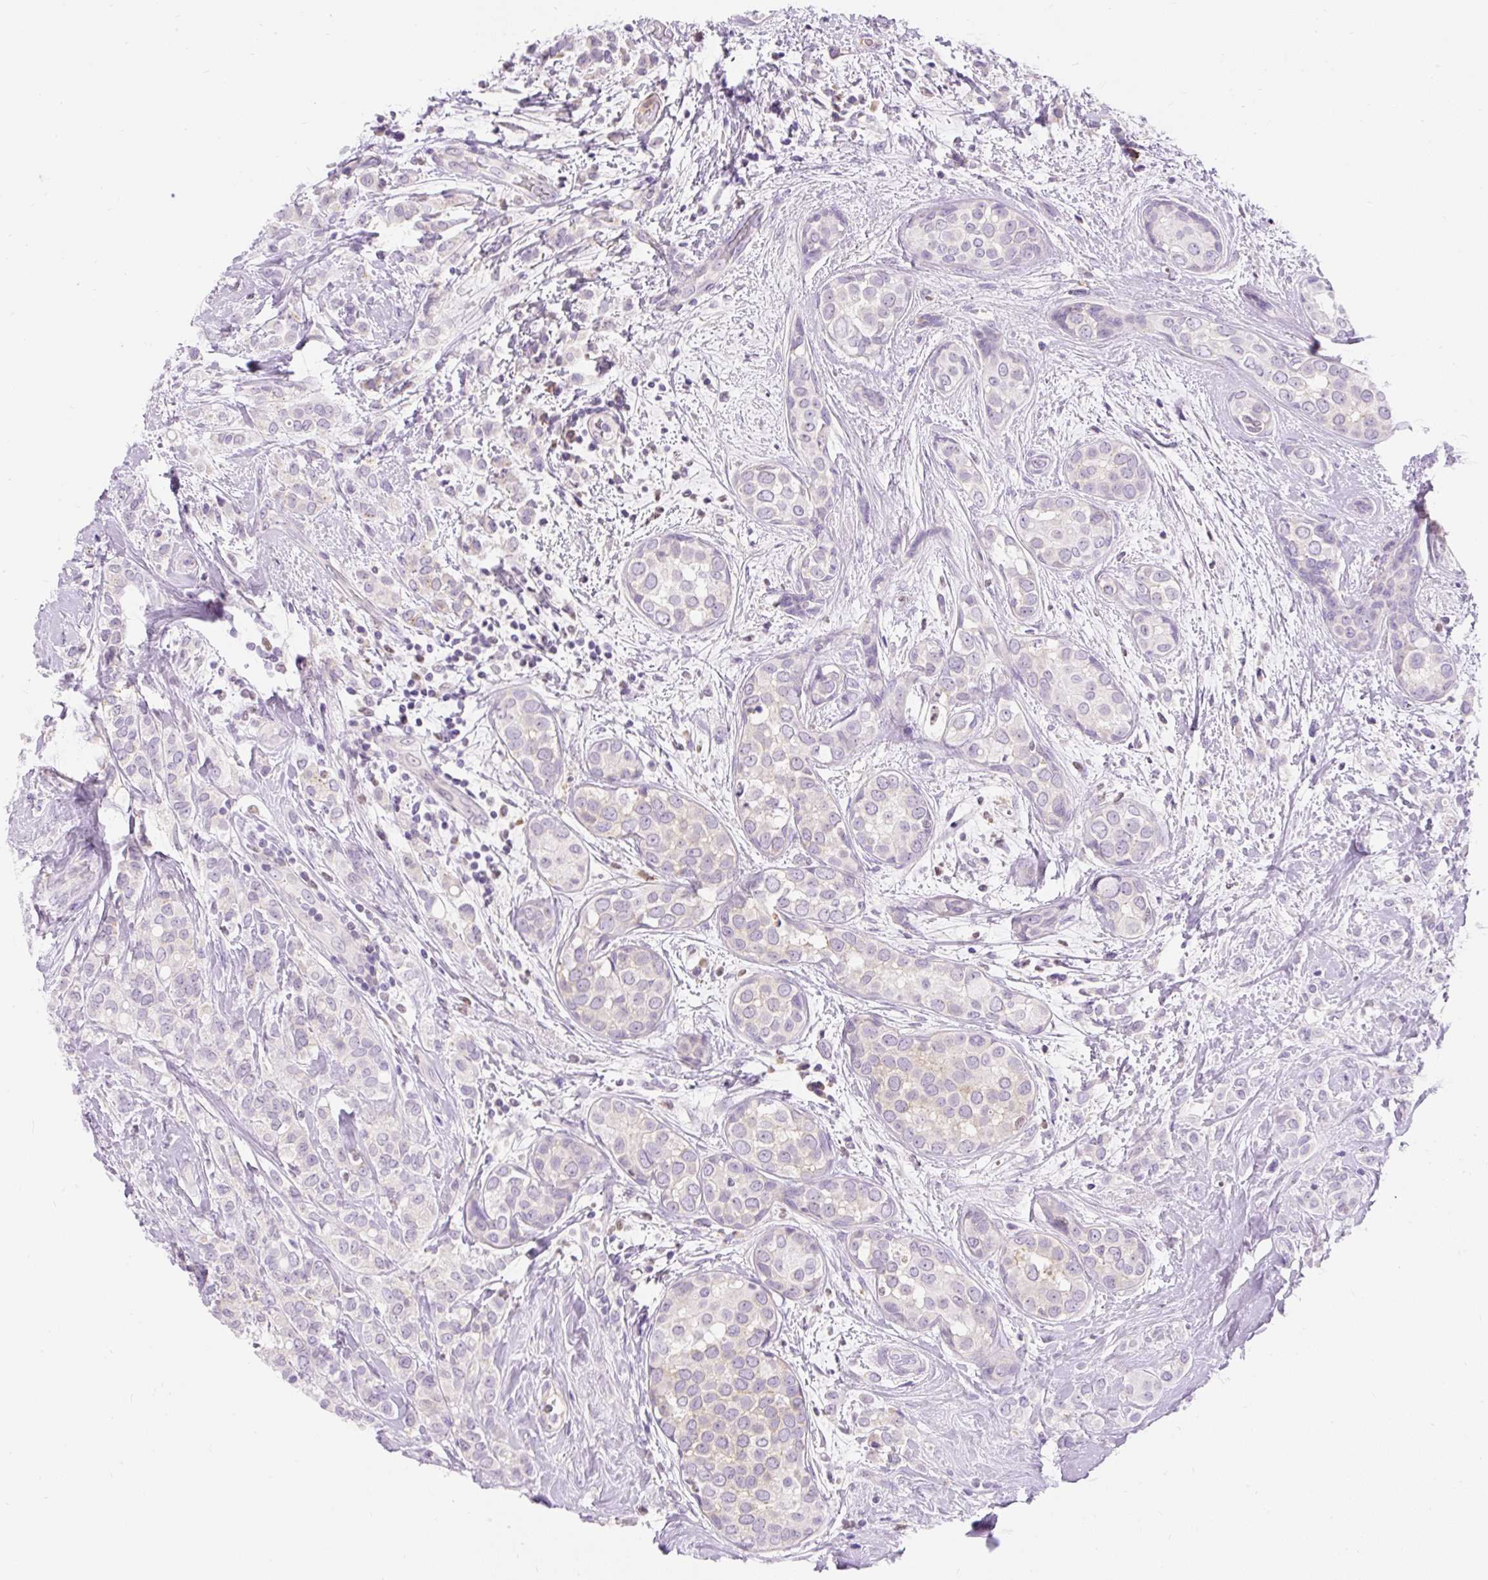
{"staining": {"intensity": "negative", "quantity": "none", "location": "none"}, "tissue": "breast cancer", "cell_type": "Tumor cells", "image_type": "cancer", "snomed": [{"axis": "morphology", "description": "Lobular carcinoma"}, {"axis": "topography", "description": "Breast"}], "caption": "The immunohistochemistry photomicrograph has no significant positivity in tumor cells of breast lobular carcinoma tissue.", "gene": "TMEM150C", "patient": {"sex": "female", "age": 68}}